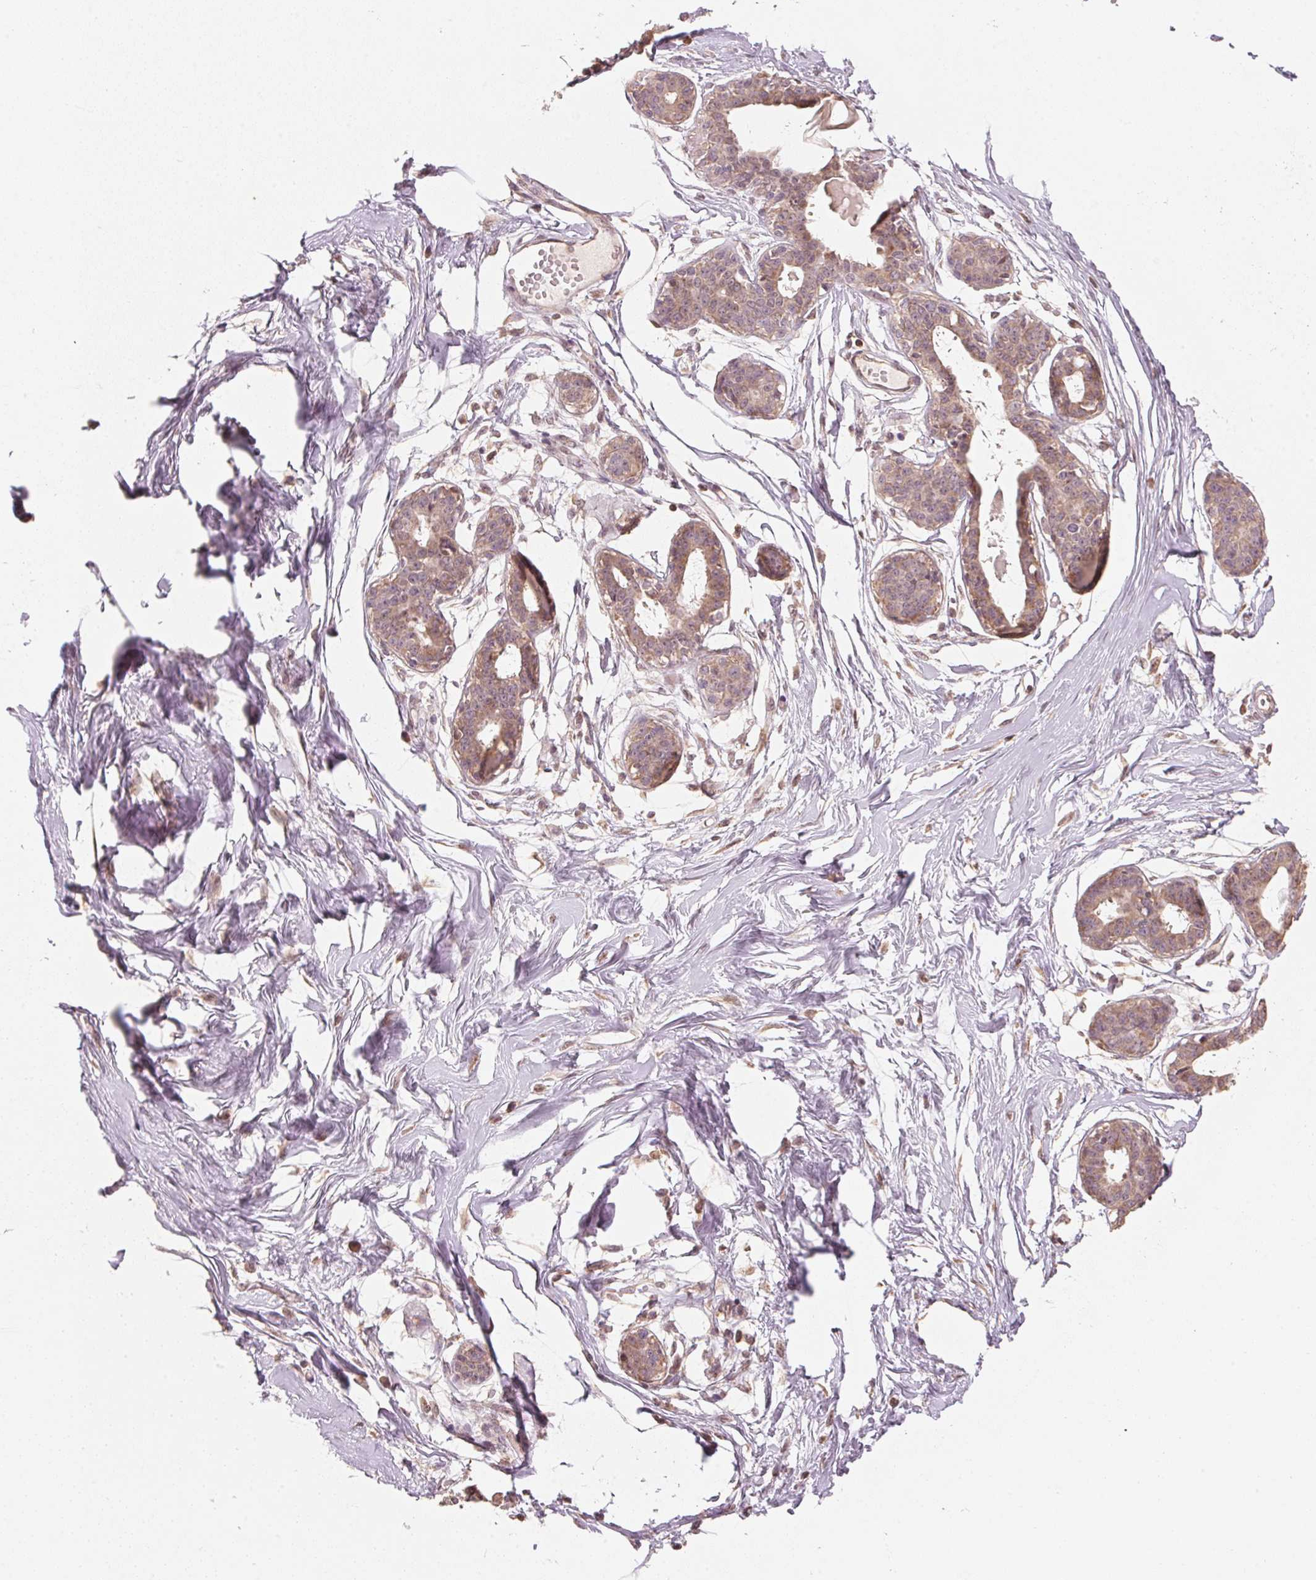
{"staining": {"intensity": "negative", "quantity": "none", "location": "none"}, "tissue": "breast", "cell_type": "Adipocytes", "image_type": "normal", "snomed": [{"axis": "morphology", "description": "Normal tissue, NOS"}, {"axis": "topography", "description": "Breast"}], "caption": "IHC histopathology image of unremarkable breast: human breast stained with DAB exhibits no significant protein expression in adipocytes.", "gene": "C2orf73", "patient": {"sex": "female", "age": 45}}